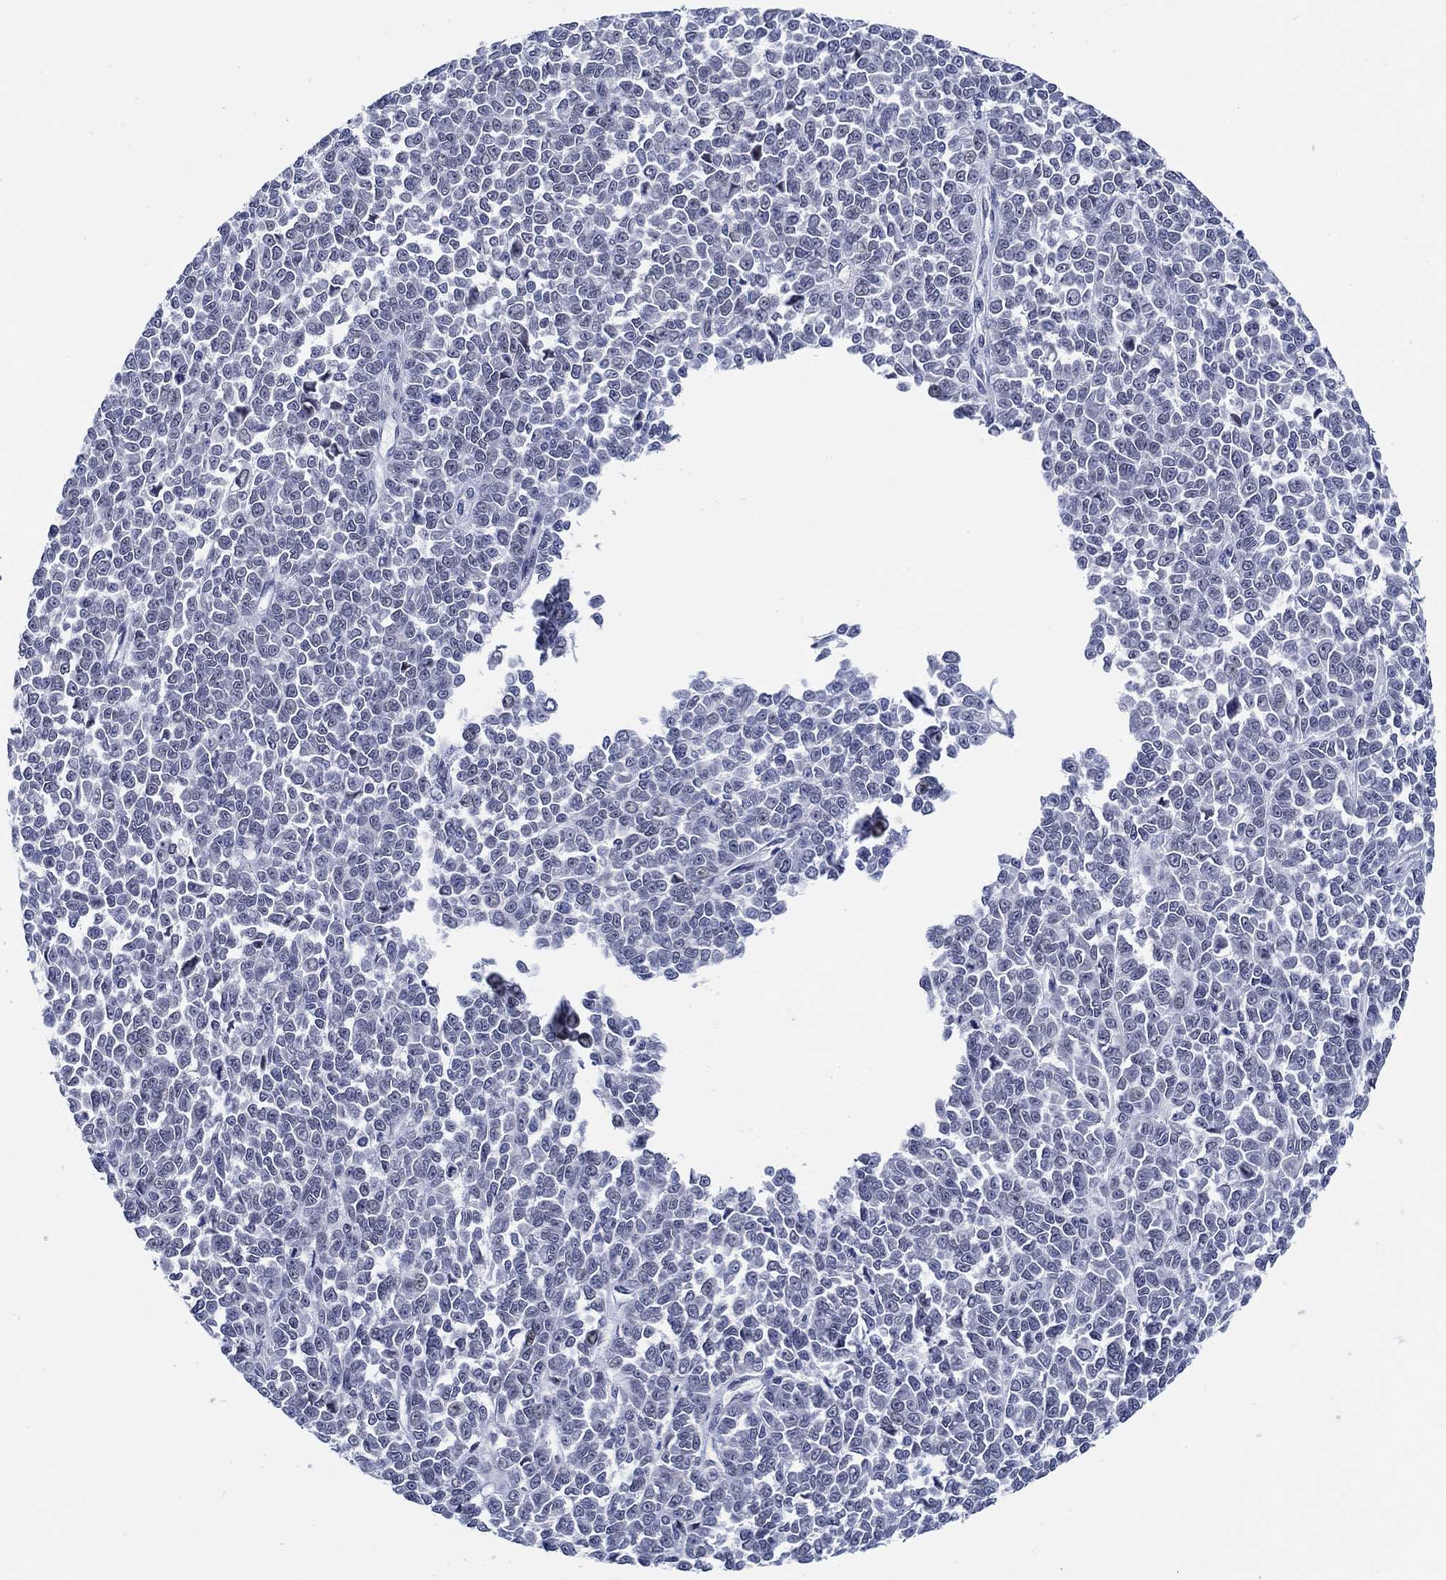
{"staining": {"intensity": "weak", "quantity": "<25%", "location": "nuclear"}, "tissue": "melanoma", "cell_type": "Tumor cells", "image_type": "cancer", "snomed": [{"axis": "morphology", "description": "Malignant melanoma, NOS"}, {"axis": "topography", "description": "Skin"}], "caption": "This is an immunohistochemistry (IHC) image of human malignant melanoma. There is no expression in tumor cells.", "gene": "SLC34A1", "patient": {"sex": "female", "age": 95}}